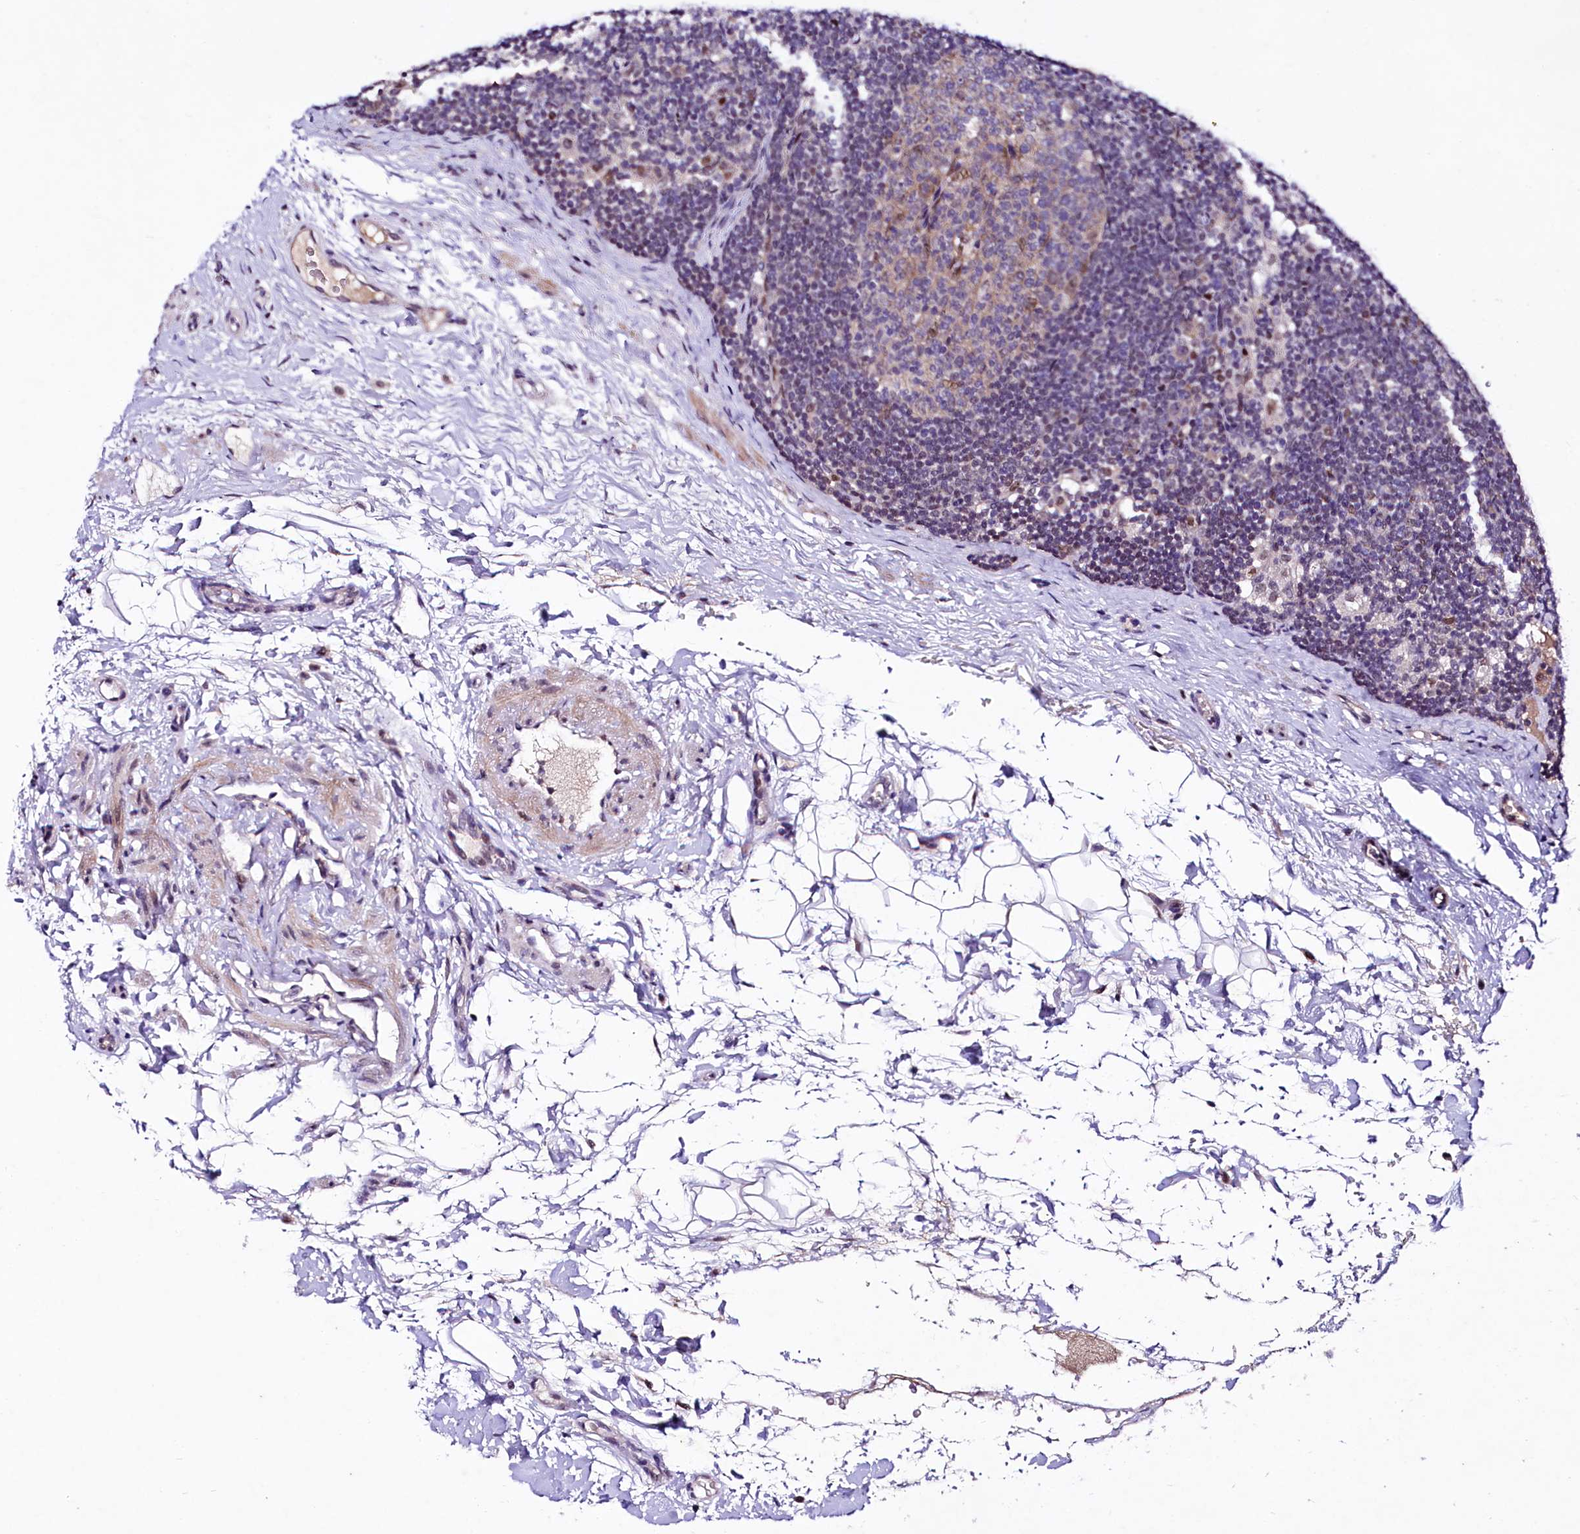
{"staining": {"intensity": "moderate", "quantity": "<25%", "location": "nuclear"}, "tissue": "lymph node", "cell_type": "Germinal center cells", "image_type": "normal", "snomed": [{"axis": "morphology", "description": "Normal tissue, NOS"}, {"axis": "topography", "description": "Lymph node"}], "caption": "Immunohistochemistry (IHC) photomicrograph of normal lymph node stained for a protein (brown), which exhibits low levels of moderate nuclear staining in about <25% of germinal center cells.", "gene": "LEUTX", "patient": {"sex": "female", "age": 22}}